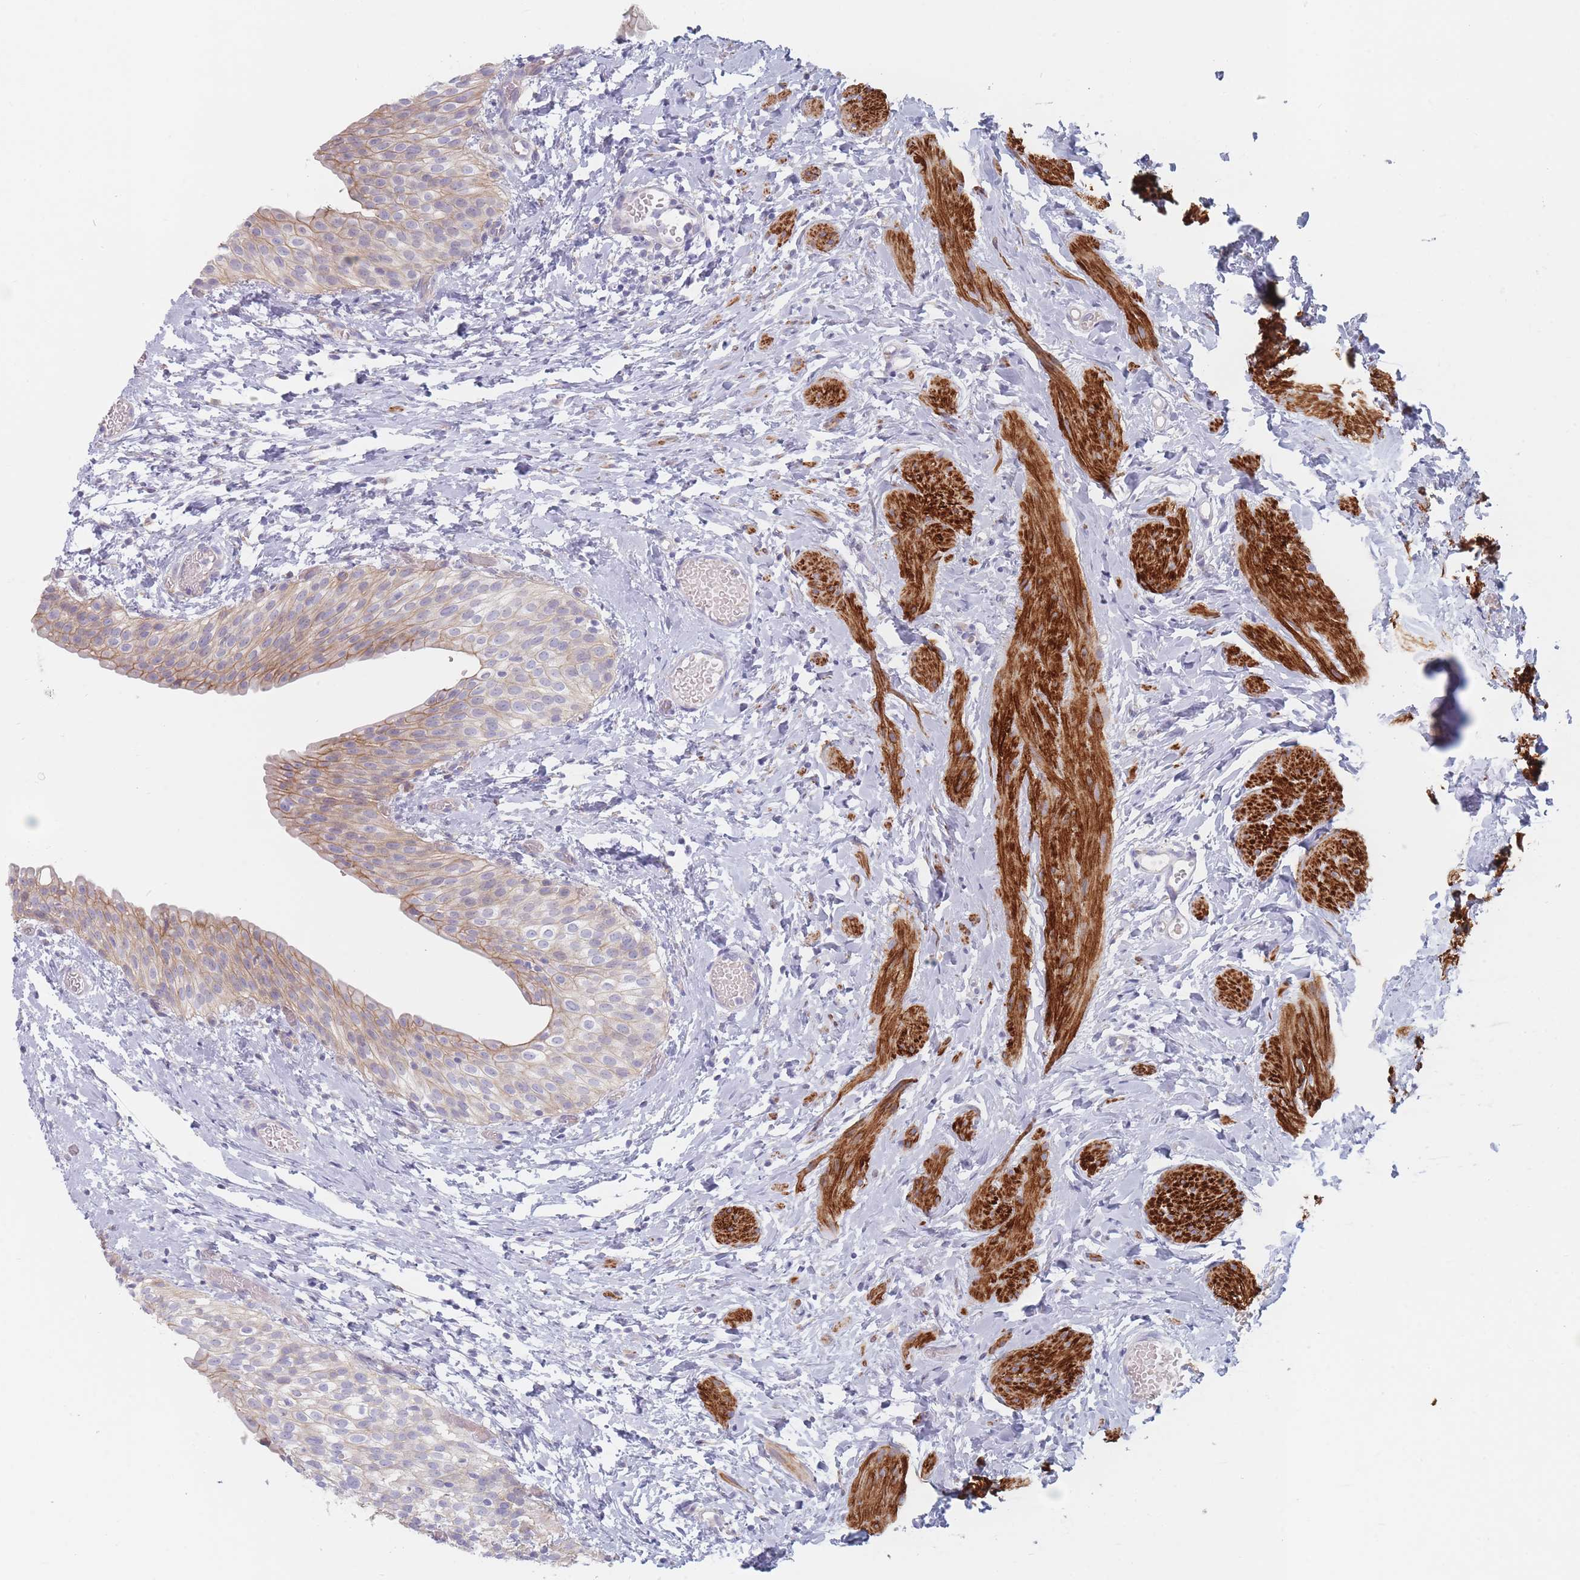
{"staining": {"intensity": "moderate", "quantity": "25%-75%", "location": "cytoplasmic/membranous"}, "tissue": "urinary bladder", "cell_type": "Urothelial cells", "image_type": "normal", "snomed": [{"axis": "morphology", "description": "Normal tissue, NOS"}, {"axis": "topography", "description": "Urinary bladder"}], "caption": "Protein expression analysis of normal urinary bladder demonstrates moderate cytoplasmic/membranous expression in about 25%-75% of urothelial cells. Using DAB (3,3'-diaminobenzidine) (brown) and hematoxylin (blue) stains, captured at high magnification using brightfield microscopy.", "gene": "ERBIN", "patient": {"sex": "male", "age": 1}}